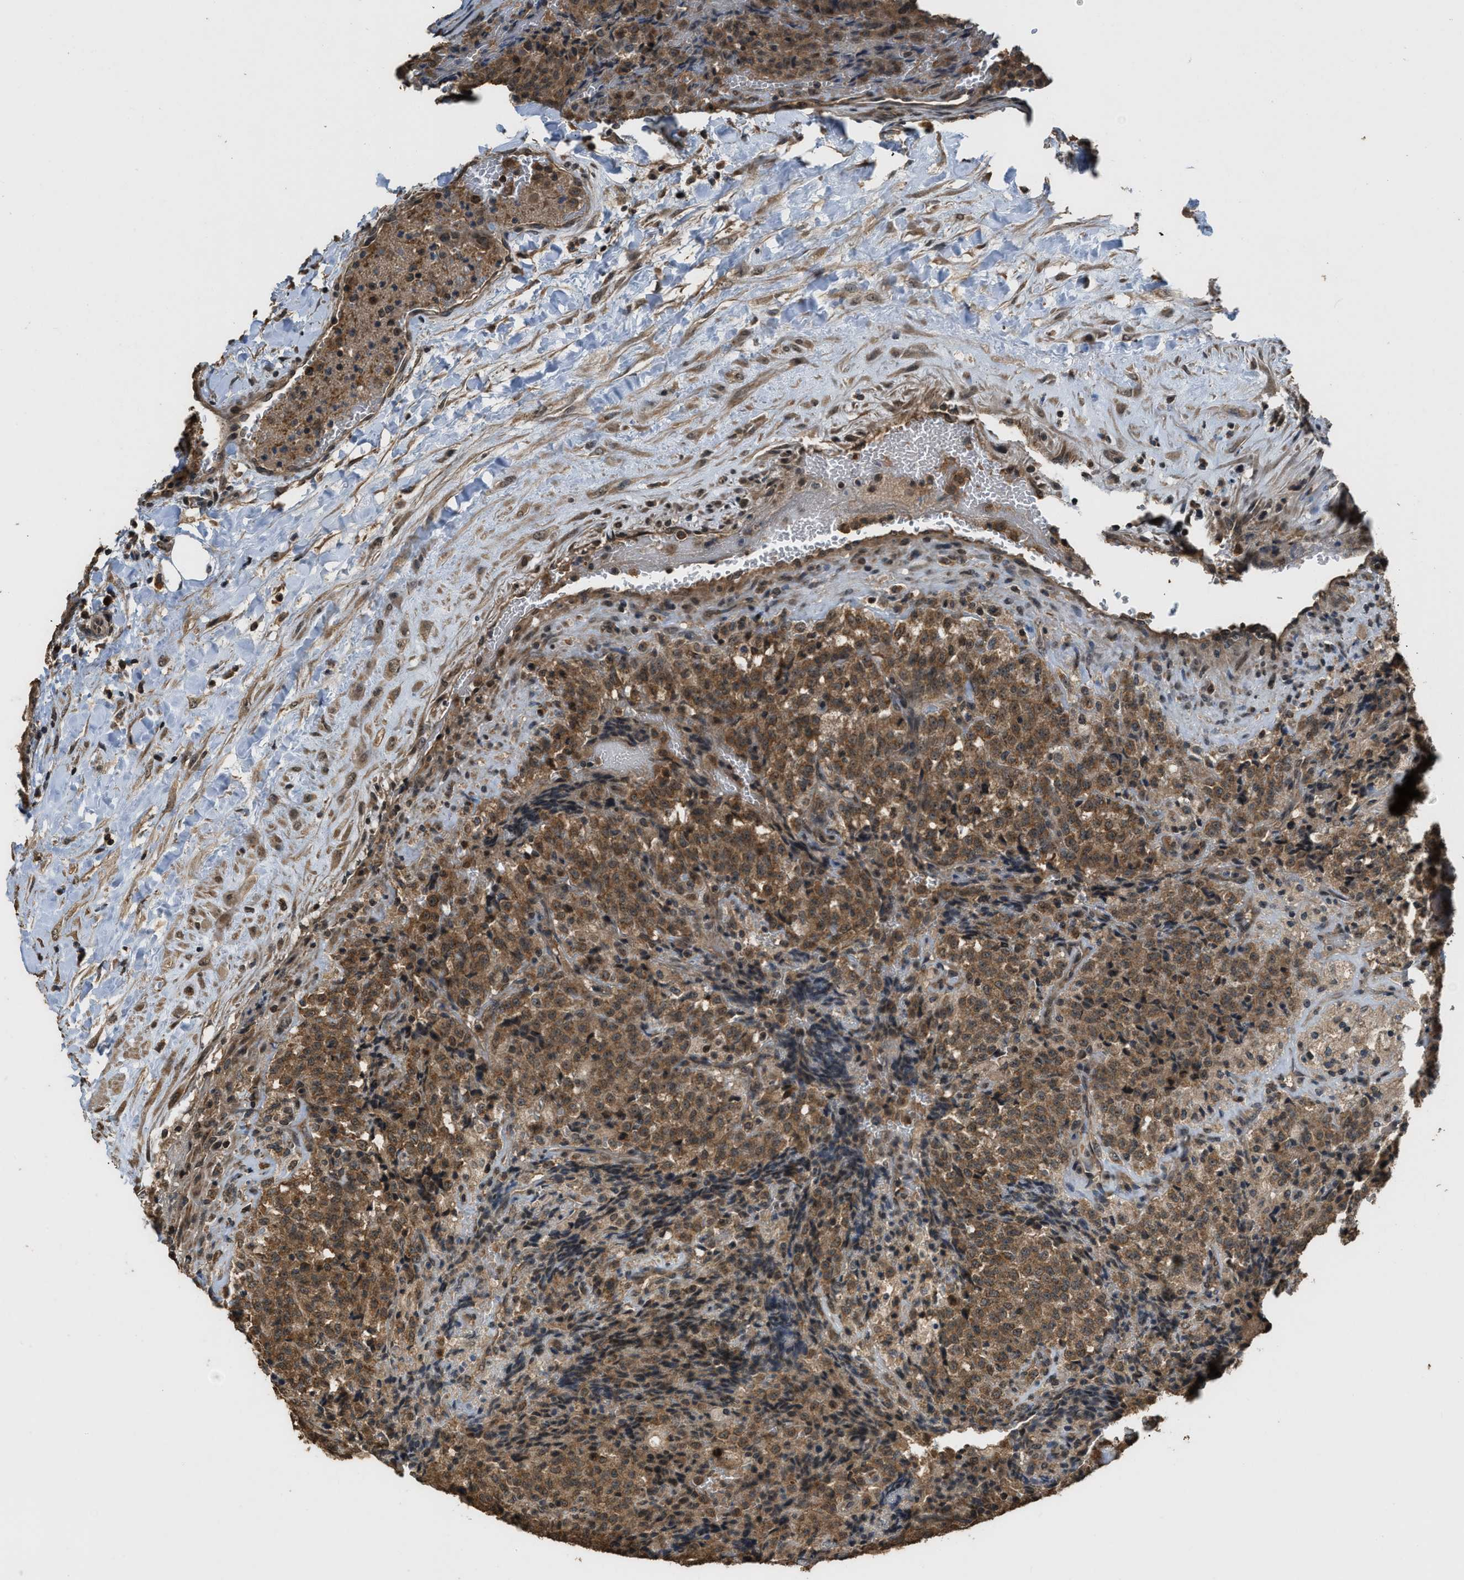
{"staining": {"intensity": "moderate", "quantity": ">75%", "location": "cytoplasmic/membranous"}, "tissue": "testis cancer", "cell_type": "Tumor cells", "image_type": "cancer", "snomed": [{"axis": "morphology", "description": "Seminoma, NOS"}, {"axis": "topography", "description": "Testis"}], "caption": "Protein expression analysis of human testis cancer (seminoma) reveals moderate cytoplasmic/membranous staining in about >75% of tumor cells.", "gene": "DENND6B", "patient": {"sex": "male", "age": 59}}